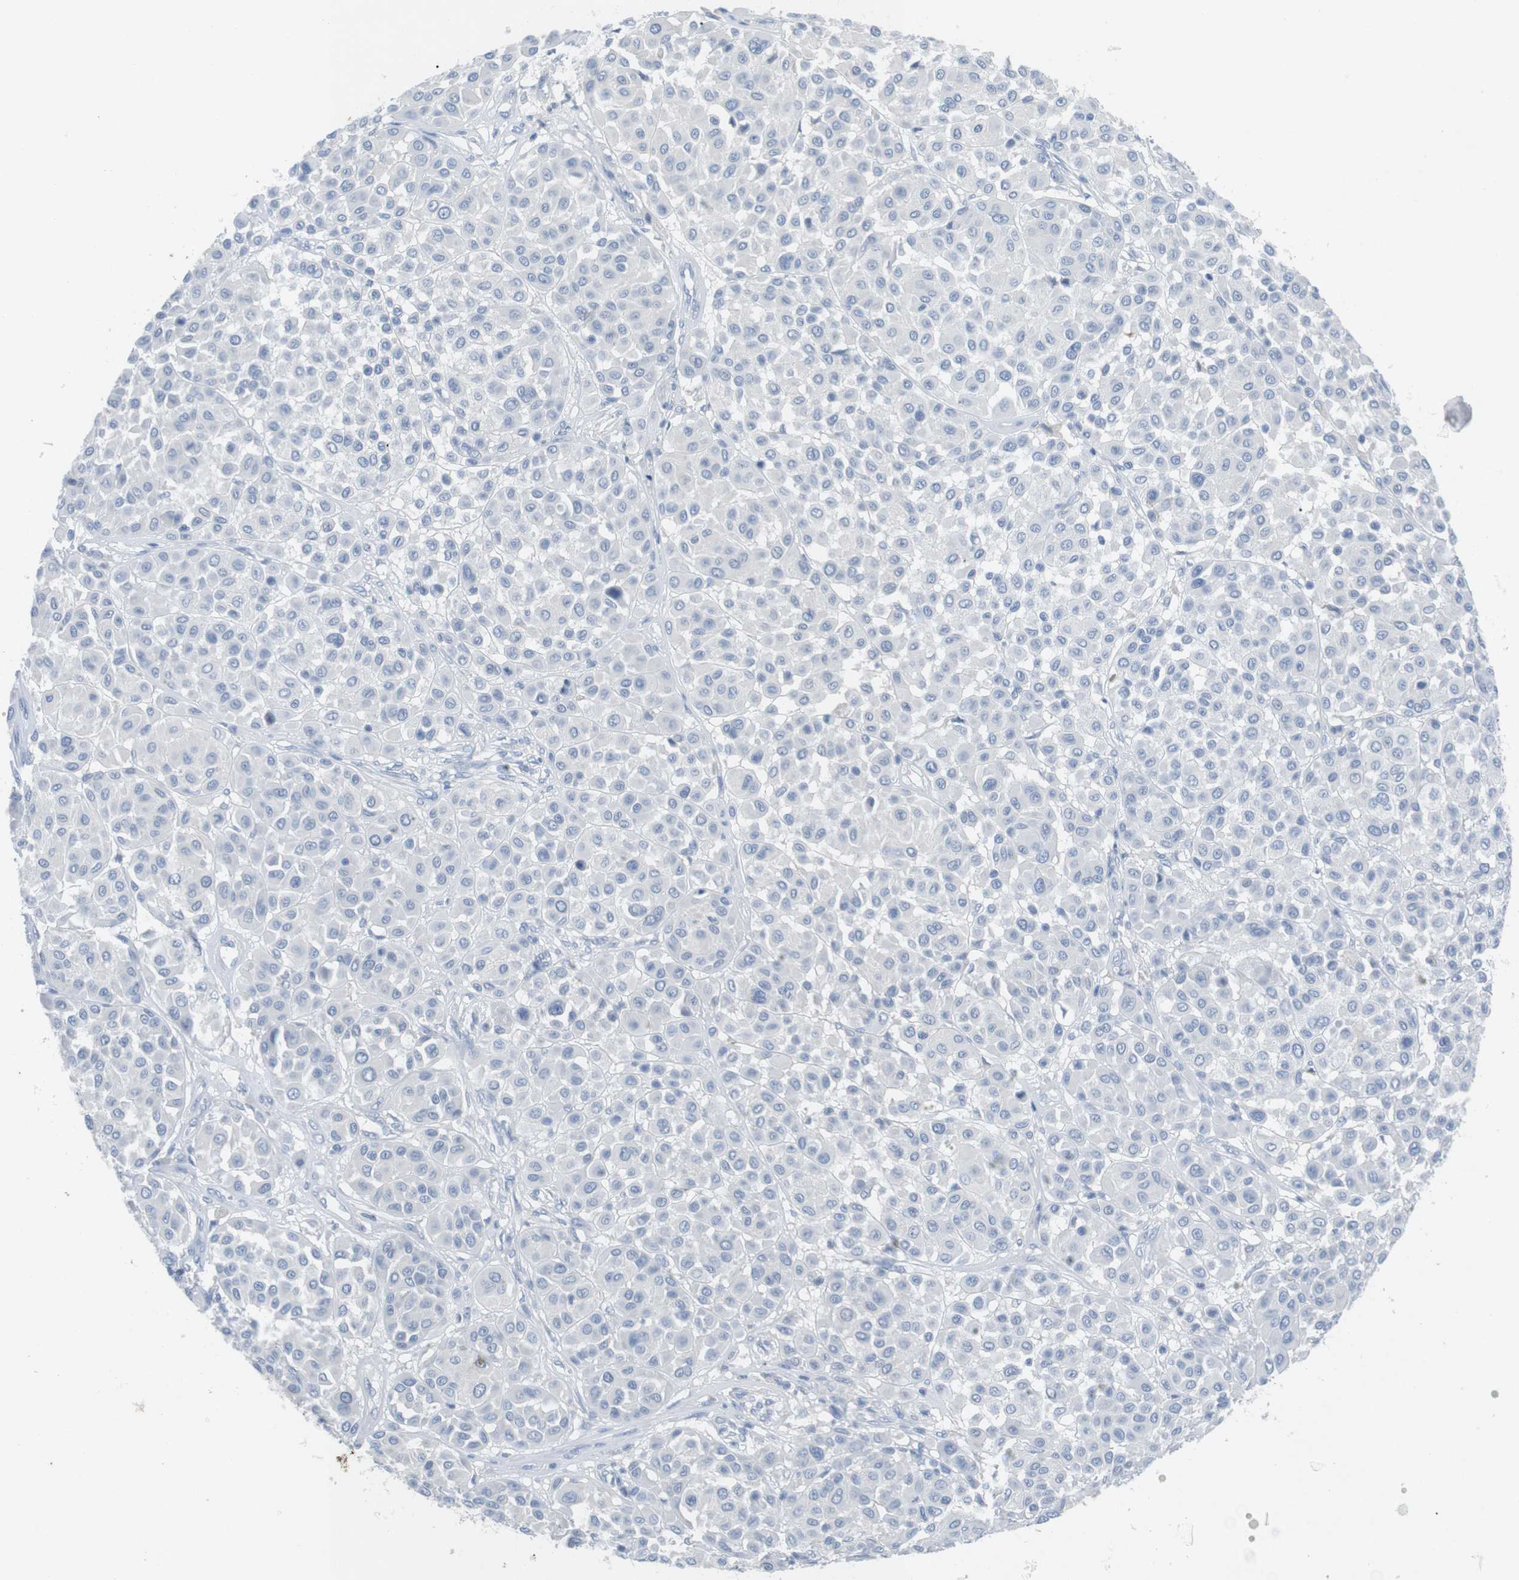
{"staining": {"intensity": "negative", "quantity": "none", "location": "none"}, "tissue": "melanoma", "cell_type": "Tumor cells", "image_type": "cancer", "snomed": [{"axis": "morphology", "description": "Malignant melanoma, Metastatic site"}, {"axis": "topography", "description": "Soft tissue"}], "caption": "Tumor cells show no significant protein staining in melanoma.", "gene": "HBG2", "patient": {"sex": "male", "age": 41}}